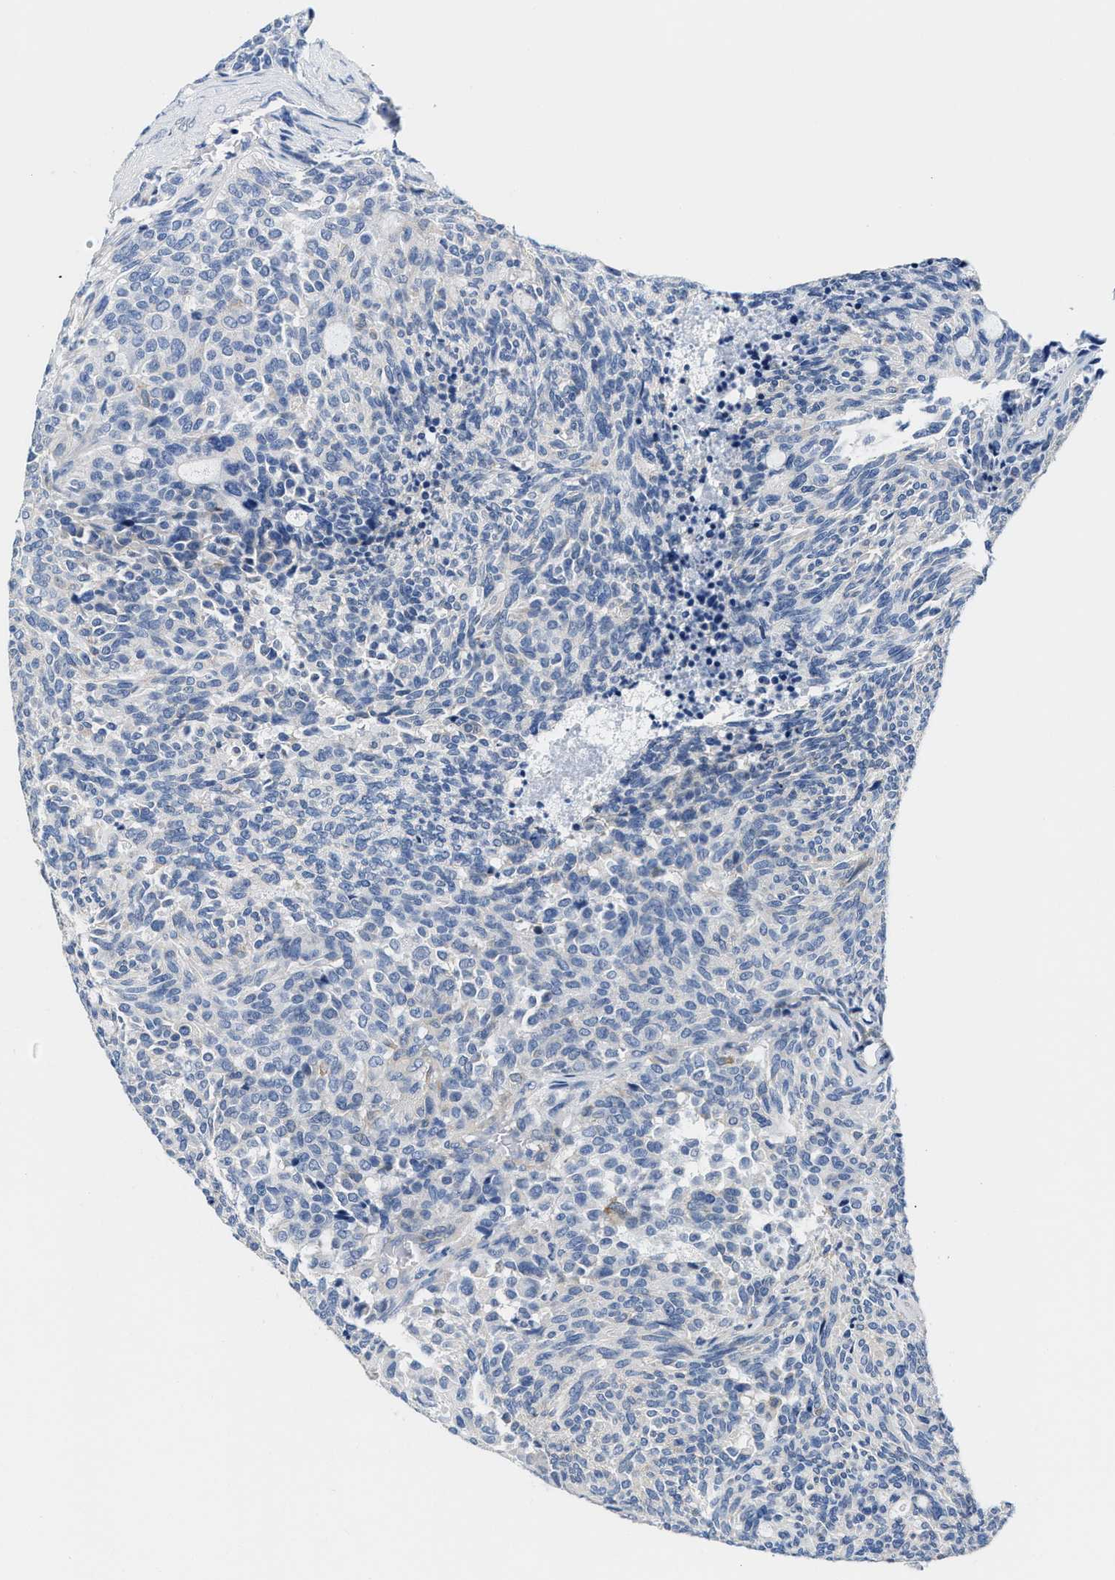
{"staining": {"intensity": "negative", "quantity": "none", "location": "none"}, "tissue": "carcinoid", "cell_type": "Tumor cells", "image_type": "cancer", "snomed": [{"axis": "morphology", "description": "Carcinoid, malignant, NOS"}, {"axis": "topography", "description": "Pancreas"}], "caption": "Micrograph shows no significant protein expression in tumor cells of malignant carcinoid.", "gene": "DSCAM", "patient": {"sex": "female", "age": 54}}